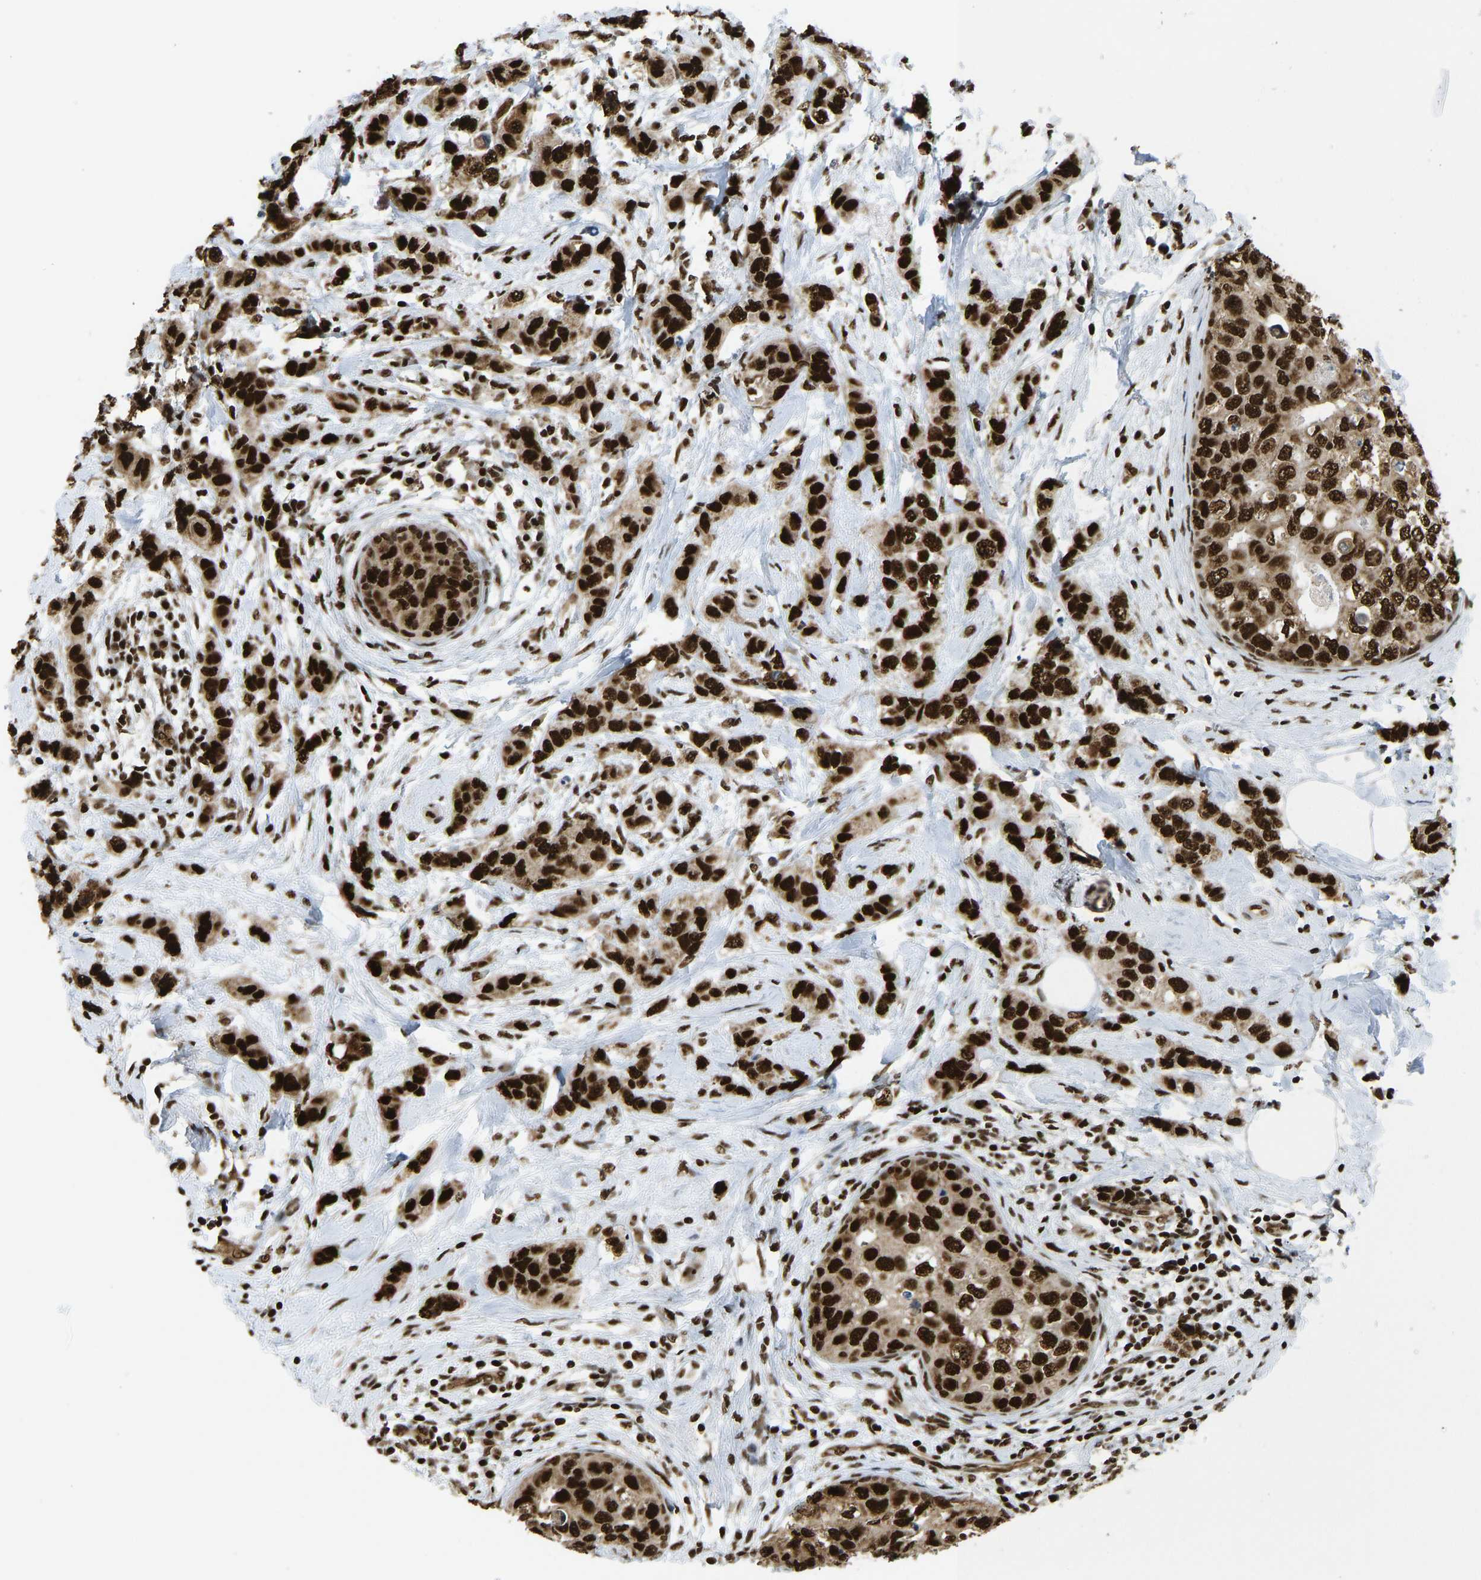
{"staining": {"intensity": "strong", "quantity": ">75%", "location": "nuclear"}, "tissue": "breast cancer", "cell_type": "Tumor cells", "image_type": "cancer", "snomed": [{"axis": "morphology", "description": "Duct carcinoma"}, {"axis": "topography", "description": "Breast"}], "caption": "A brown stain labels strong nuclear expression of a protein in breast cancer tumor cells. The protein is shown in brown color, while the nuclei are stained blue.", "gene": "ZSCAN20", "patient": {"sex": "female", "age": 50}}